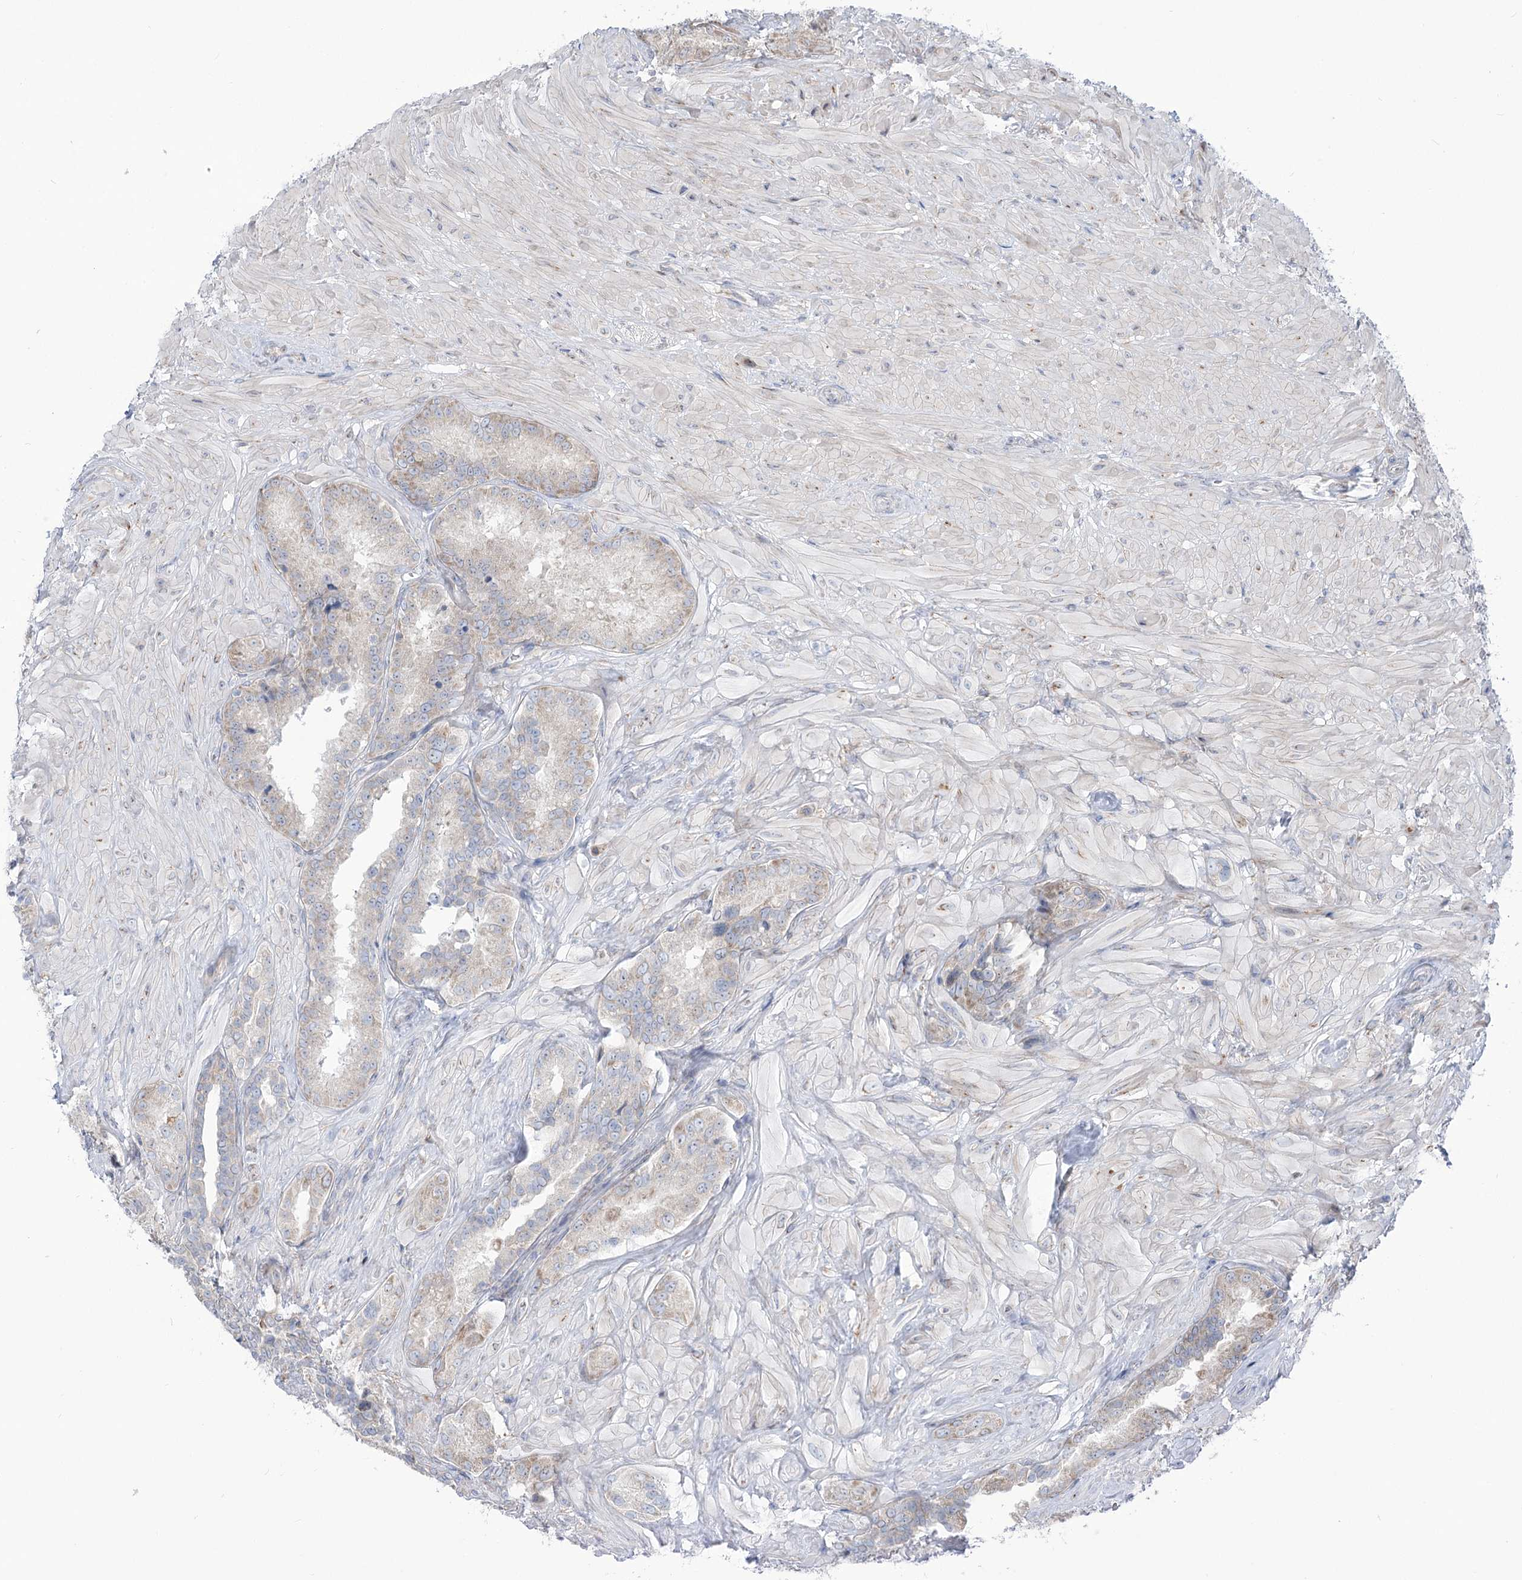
{"staining": {"intensity": "negative", "quantity": "none", "location": "none"}, "tissue": "seminal vesicle", "cell_type": "Glandular cells", "image_type": "normal", "snomed": [{"axis": "morphology", "description": "Normal tissue, NOS"}, {"axis": "topography", "description": "Seminal veicle"}, {"axis": "topography", "description": "Peripheral nerve tissue"}], "caption": "The image exhibits no significant staining in glandular cells of seminal vesicle.", "gene": "STT3B", "patient": {"sex": "male", "age": 67}}